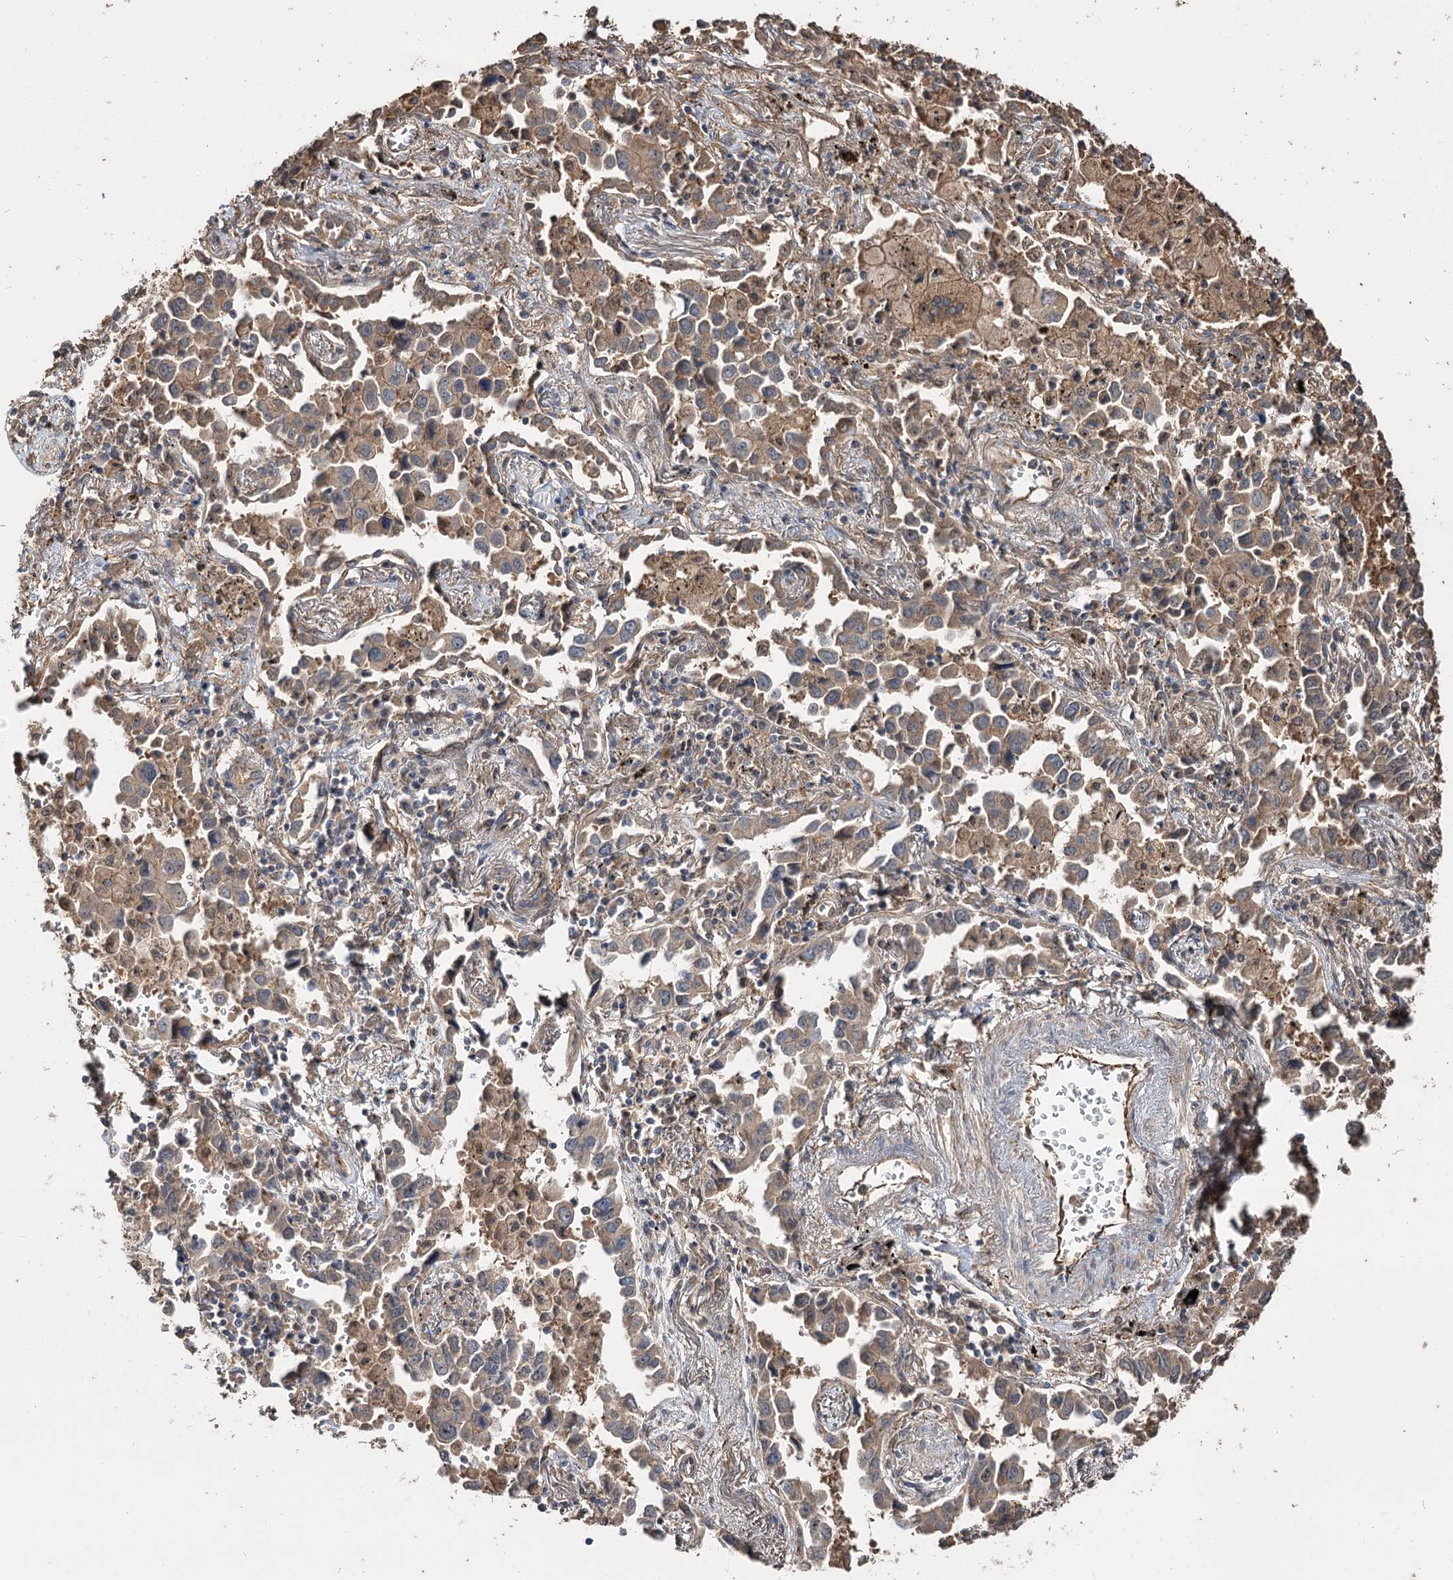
{"staining": {"intensity": "weak", "quantity": ">75%", "location": "cytoplasmic/membranous"}, "tissue": "lung cancer", "cell_type": "Tumor cells", "image_type": "cancer", "snomed": [{"axis": "morphology", "description": "Adenocarcinoma, NOS"}, {"axis": "topography", "description": "Lung"}], "caption": "Human lung cancer stained with a protein marker shows weak staining in tumor cells.", "gene": "SPART", "patient": {"sex": "male", "age": 67}}